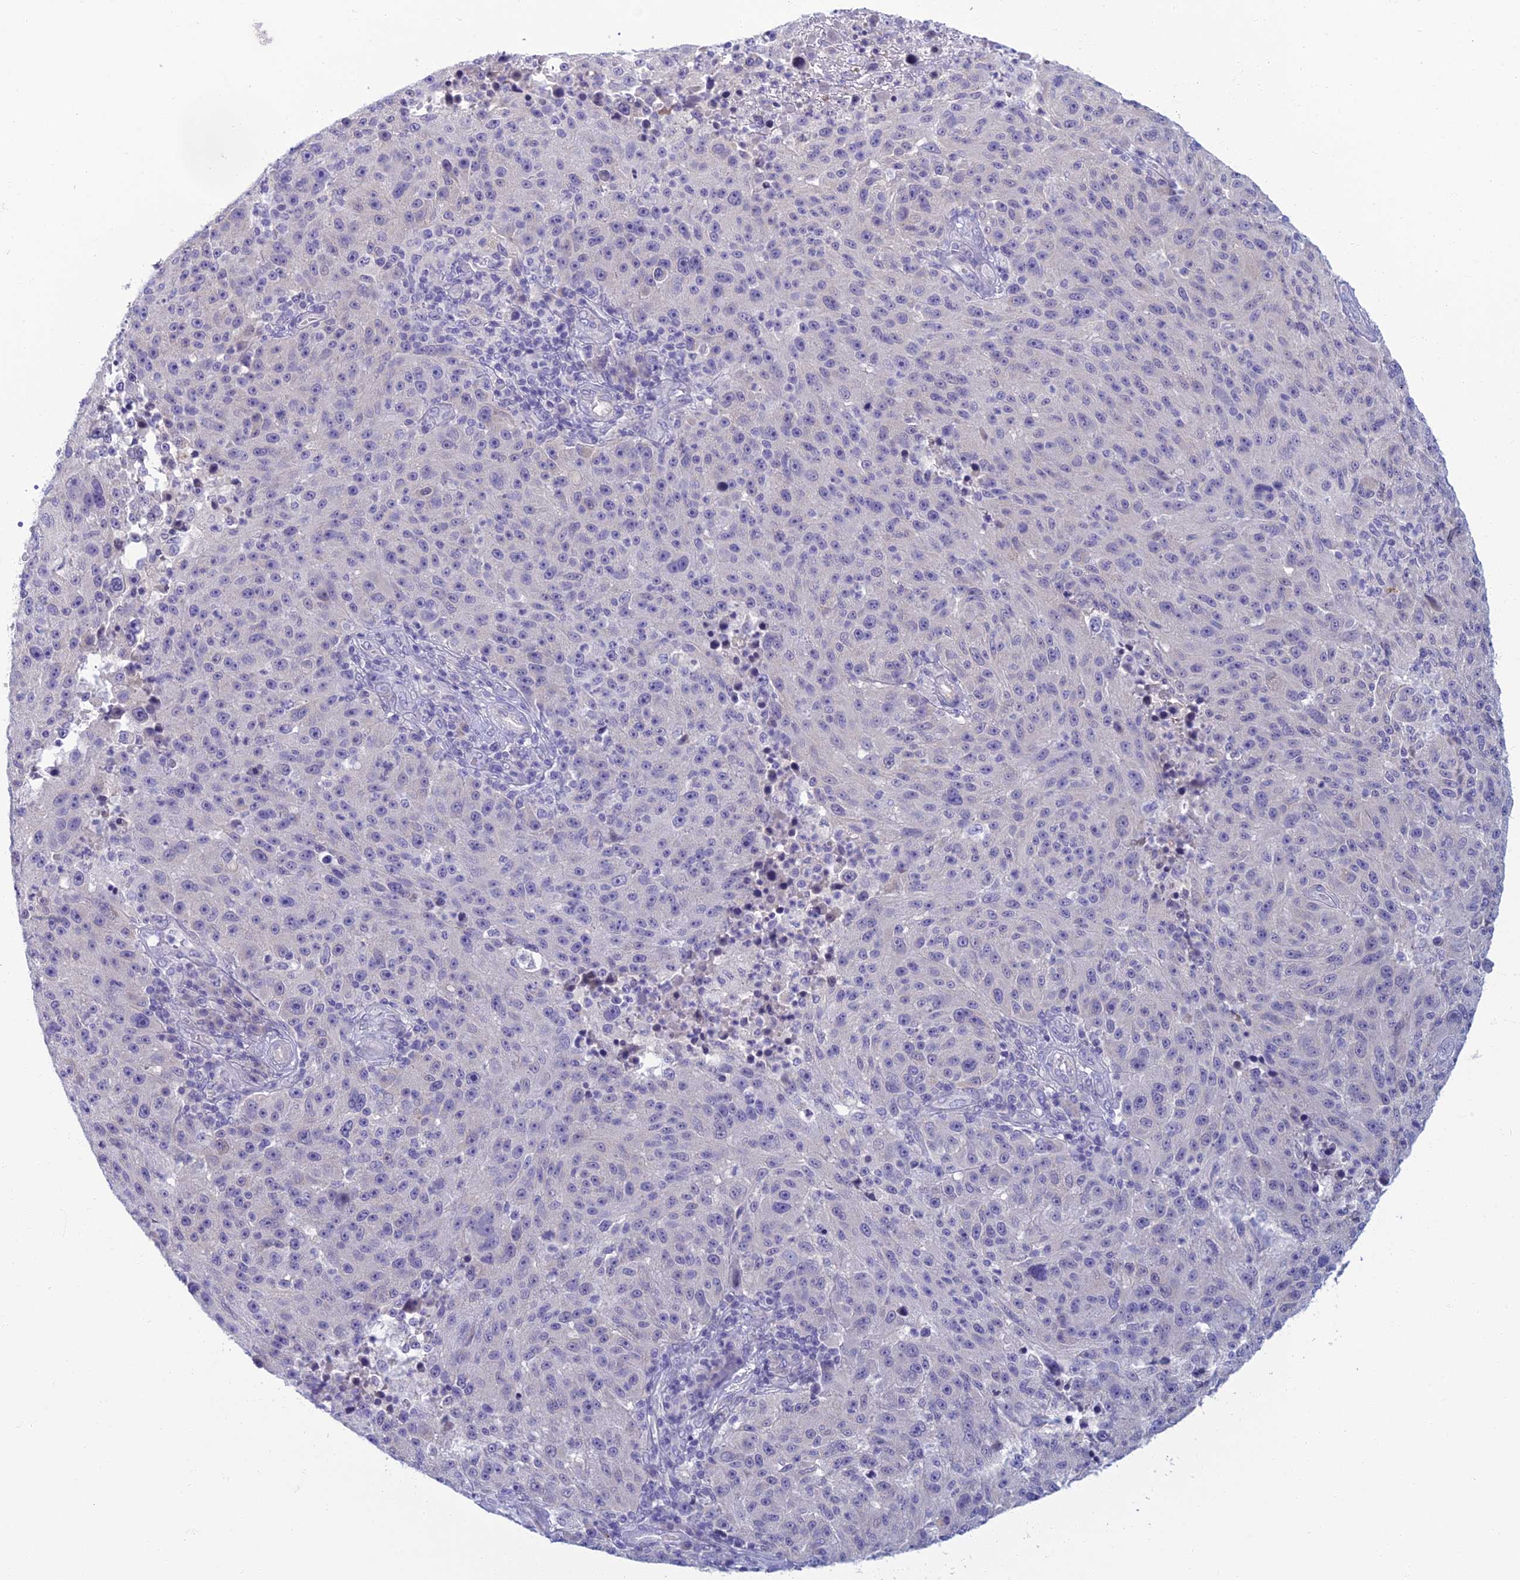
{"staining": {"intensity": "negative", "quantity": "none", "location": "none"}, "tissue": "melanoma", "cell_type": "Tumor cells", "image_type": "cancer", "snomed": [{"axis": "morphology", "description": "Malignant melanoma, NOS"}, {"axis": "topography", "description": "Skin"}], "caption": "Image shows no significant protein positivity in tumor cells of melanoma.", "gene": "SLC25A41", "patient": {"sex": "male", "age": 53}}